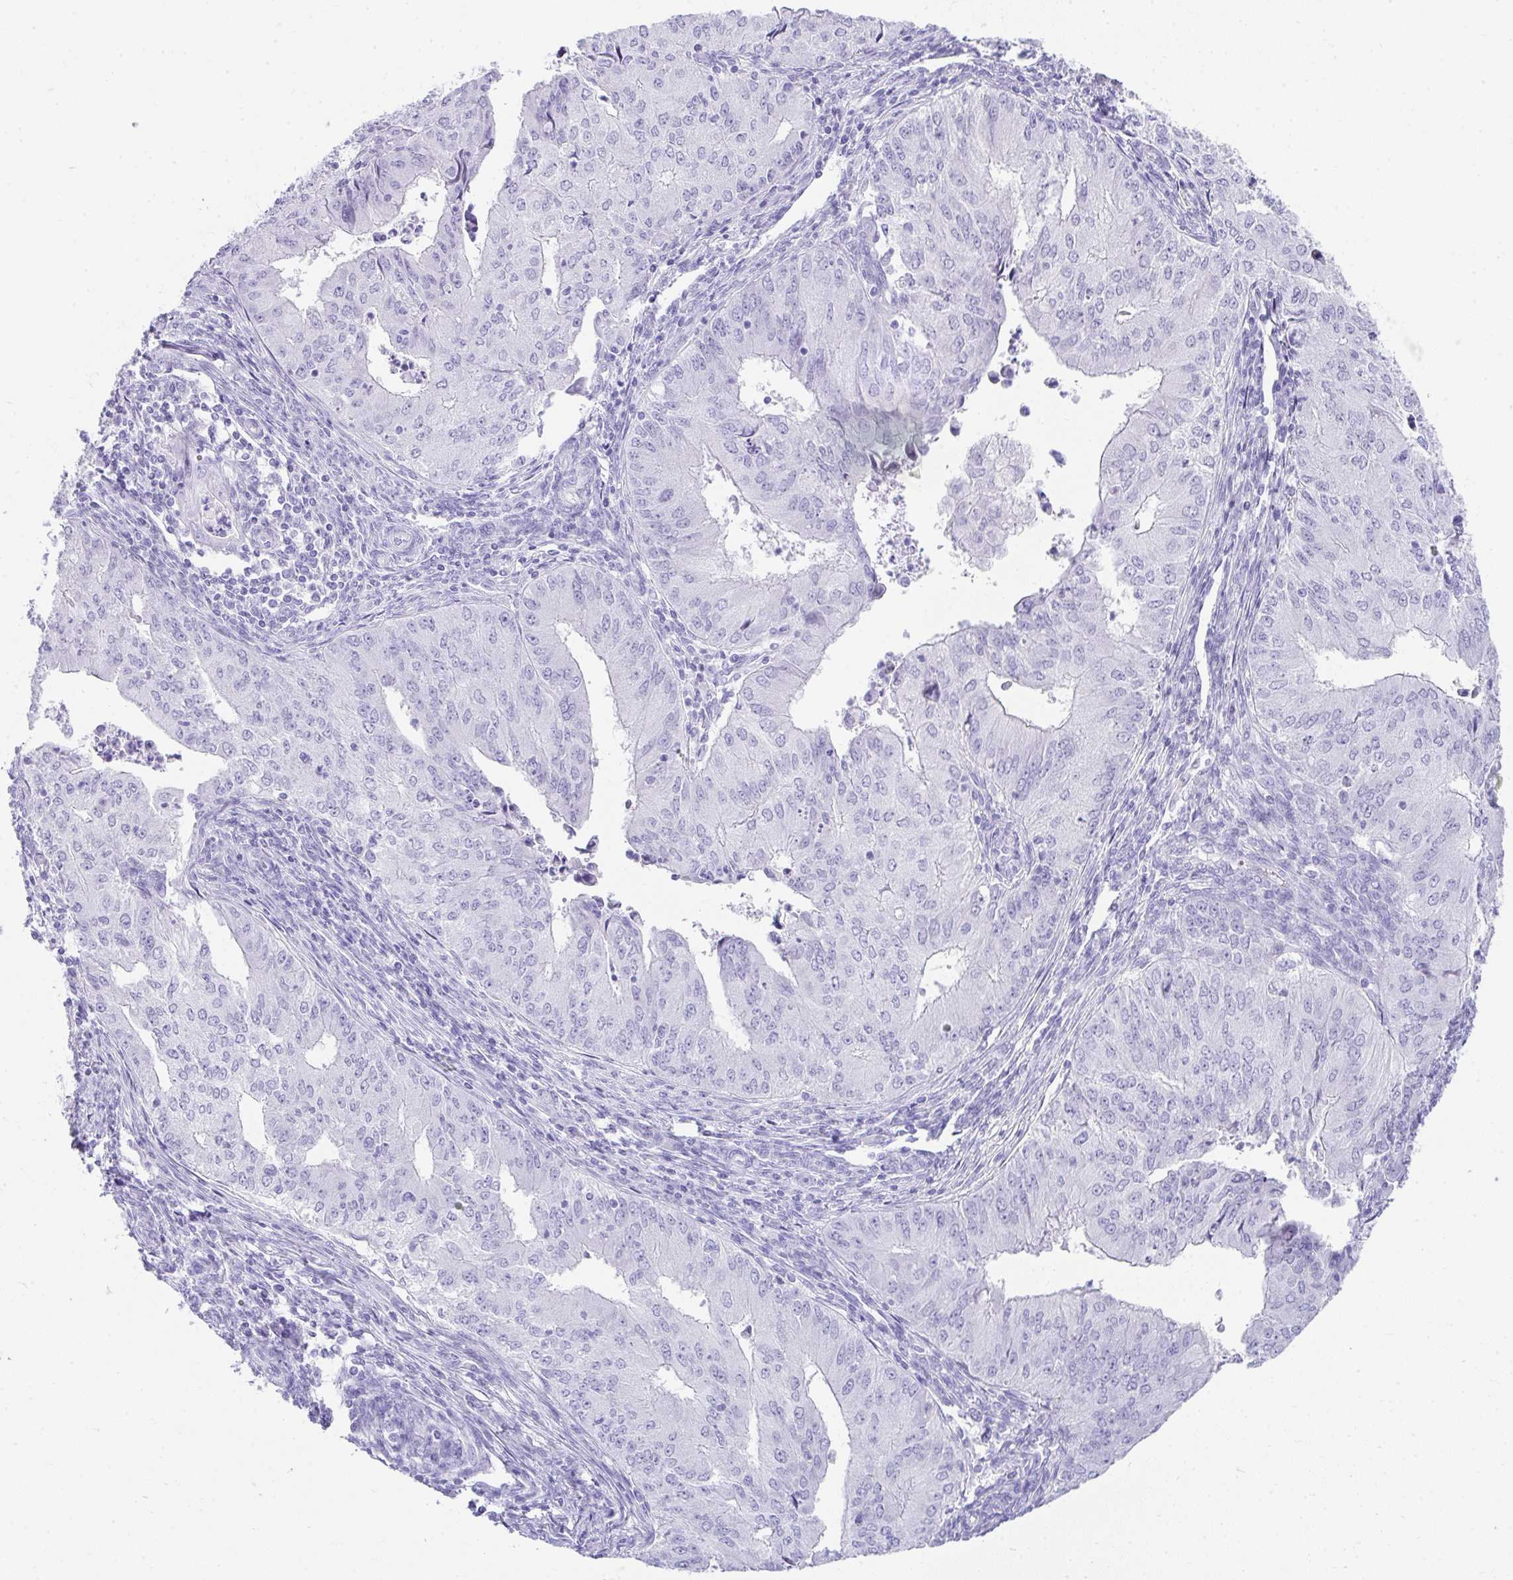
{"staining": {"intensity": "negative", "quantity": "none", "location": "none"}, "tissue": "endometrial cancer", "cell_type": "Tumor cells", "image_type": "cancer", "snomed": [{"axis": "morphology", "description": "Adenocarcinoma, NOS"}, {"axis": "topography", "description": "Endometrium"}], "caption": "The photomicrograph demonstrates no staining of tumor cells in endometrial cancer (adenocarcinoma).", "gene": "TNNT1", "patient": {"sex": "female", "age": 50}}